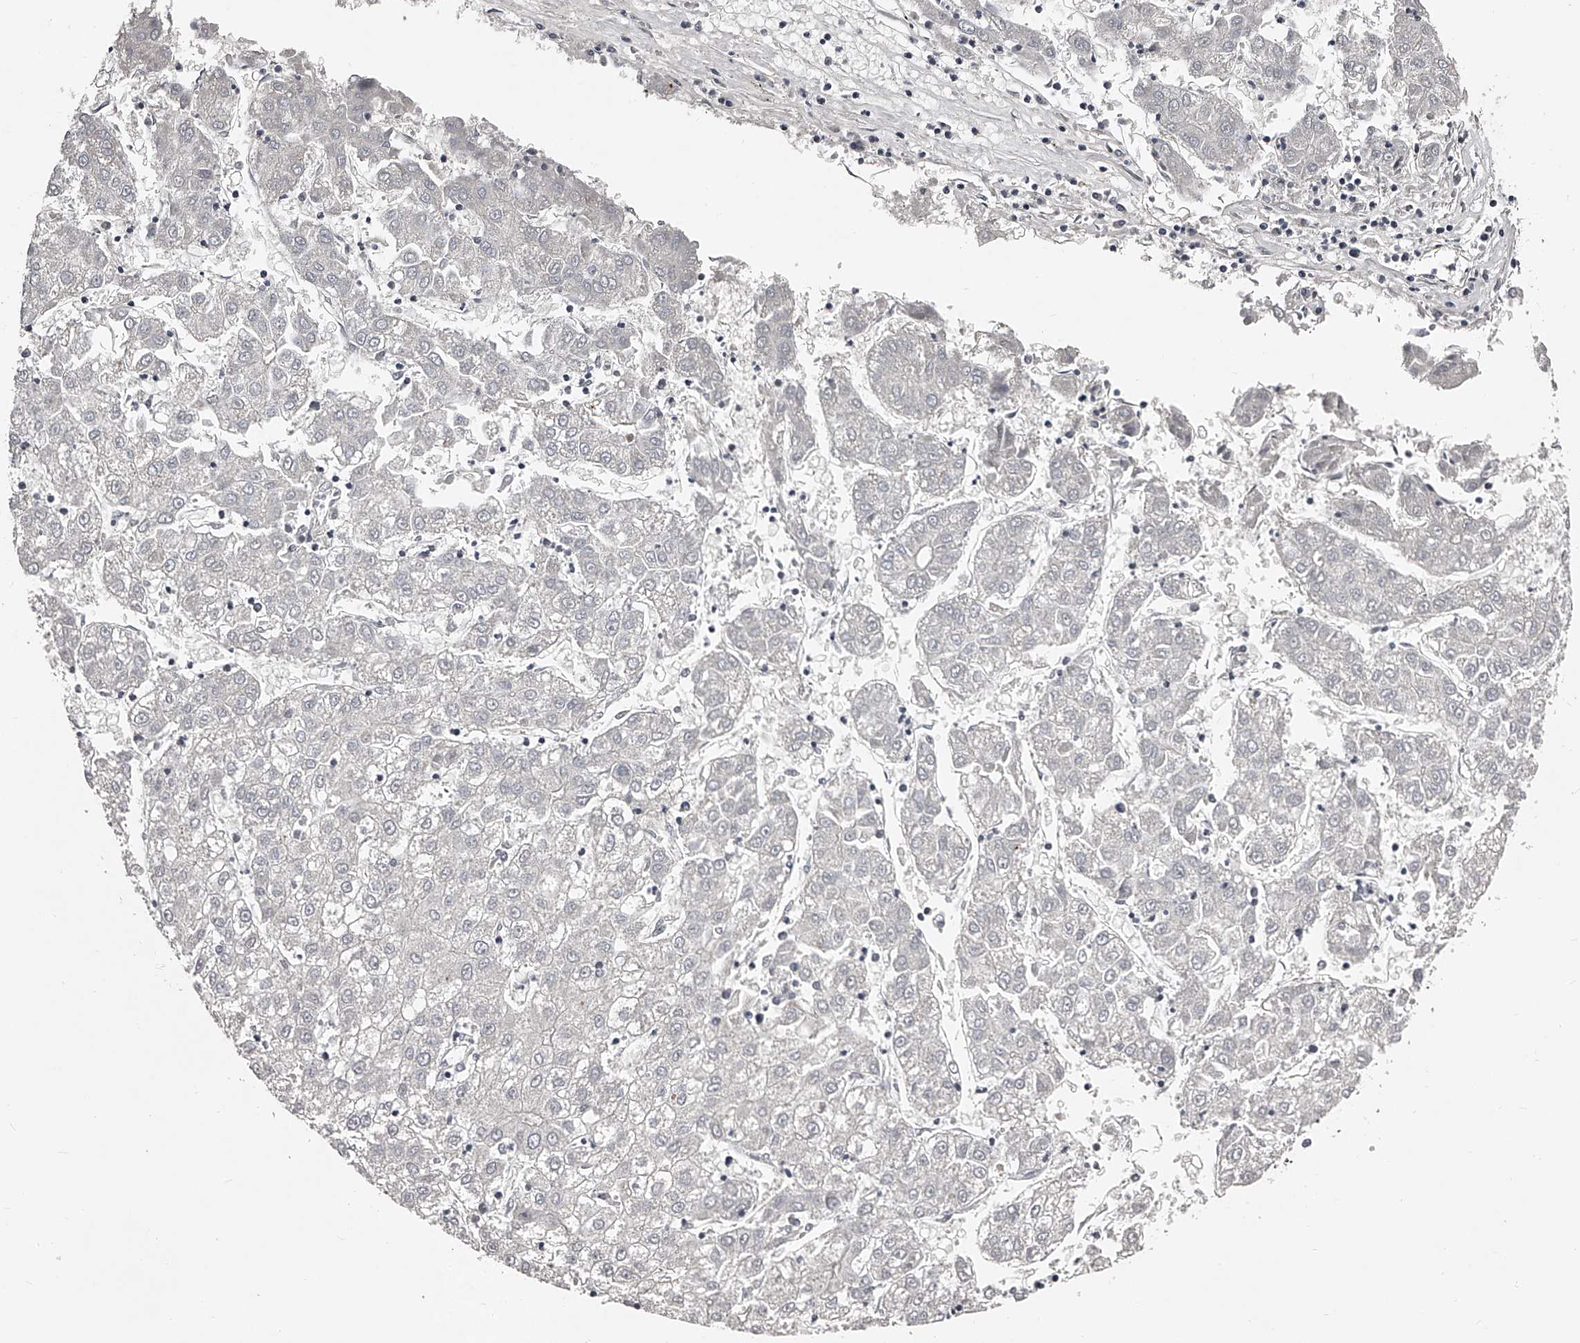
{"staining": {"intensity": "negative", "quantity": "none", "location": "none"}, "tissue": "liver cancer", "cell_type": "Tumor cells", "image_type": "cancer", "snomed": [{"axis": "morphology", "description": "Carcinoma, Hepatocellular, NOS"}, {"axis": "topography", "description": "Liver"}], "caption": "Immunohistochemistry (IHC) micrograph of human liver cancer stained for a protein (brown), which shows no staining in tumor cells.", "gene": "NT5DC1", "patient": {"sex": "male", "age": 72}}